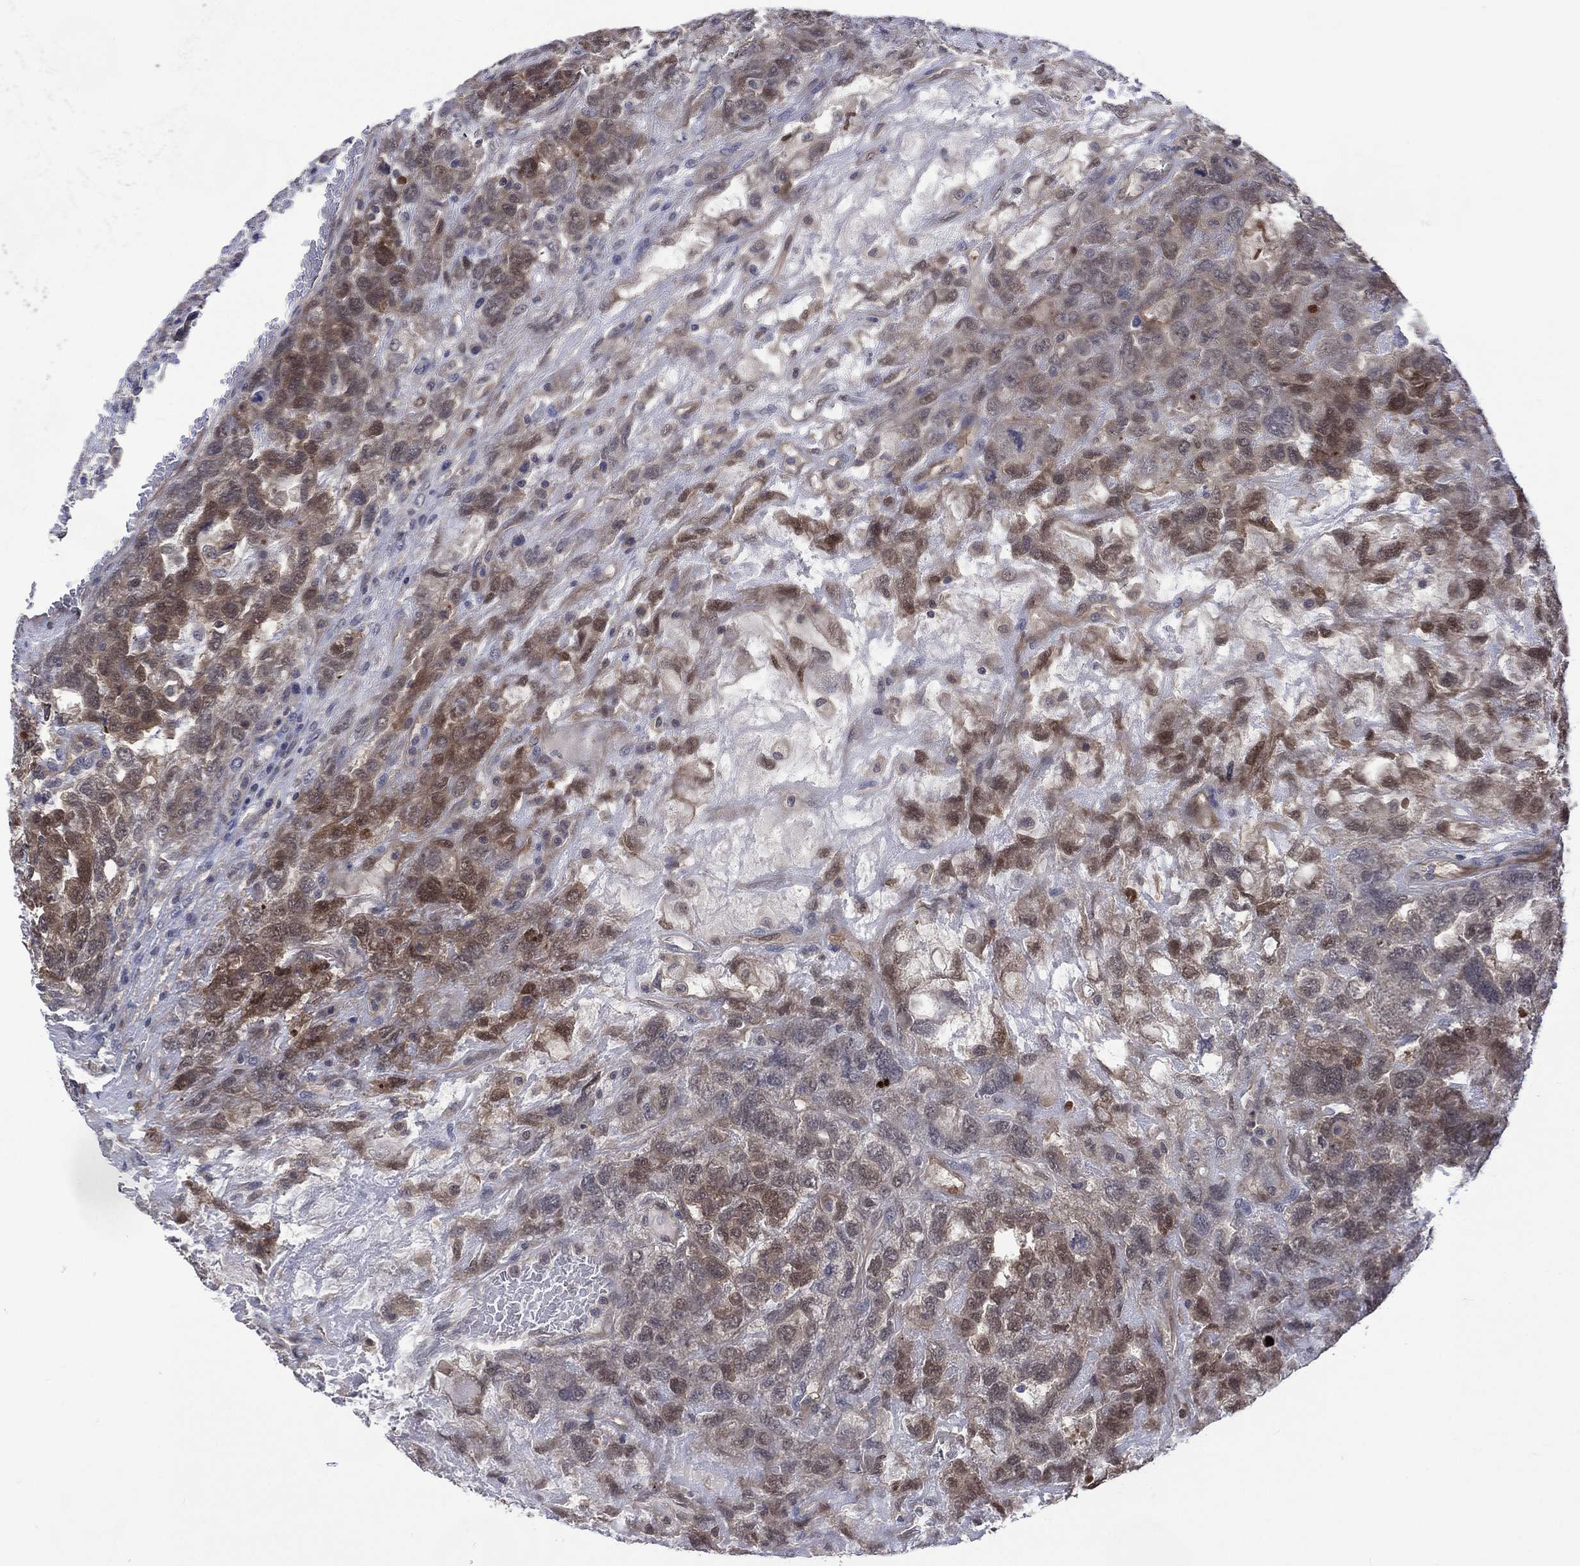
{"staining": {"intensity": "moderate", "quantity": "<25%", "location": "cytoplasmic/membranous"}, "tissue": "testis cancer", "cell_type": "Tumor cells", "image_type": "cancer", "snomed": [{"axis": "morphology", "description": "Seminoma, NOS"}, {"axis": "topography", "description": "Testis"}], "caption": "An image of human seminoma (testis) stained for a protein exhibits moderate cytoplasmic/membranous brown staining in tumor cells.", "gene": "MTAP", "patient": {"sex": "male", "age": 52}}